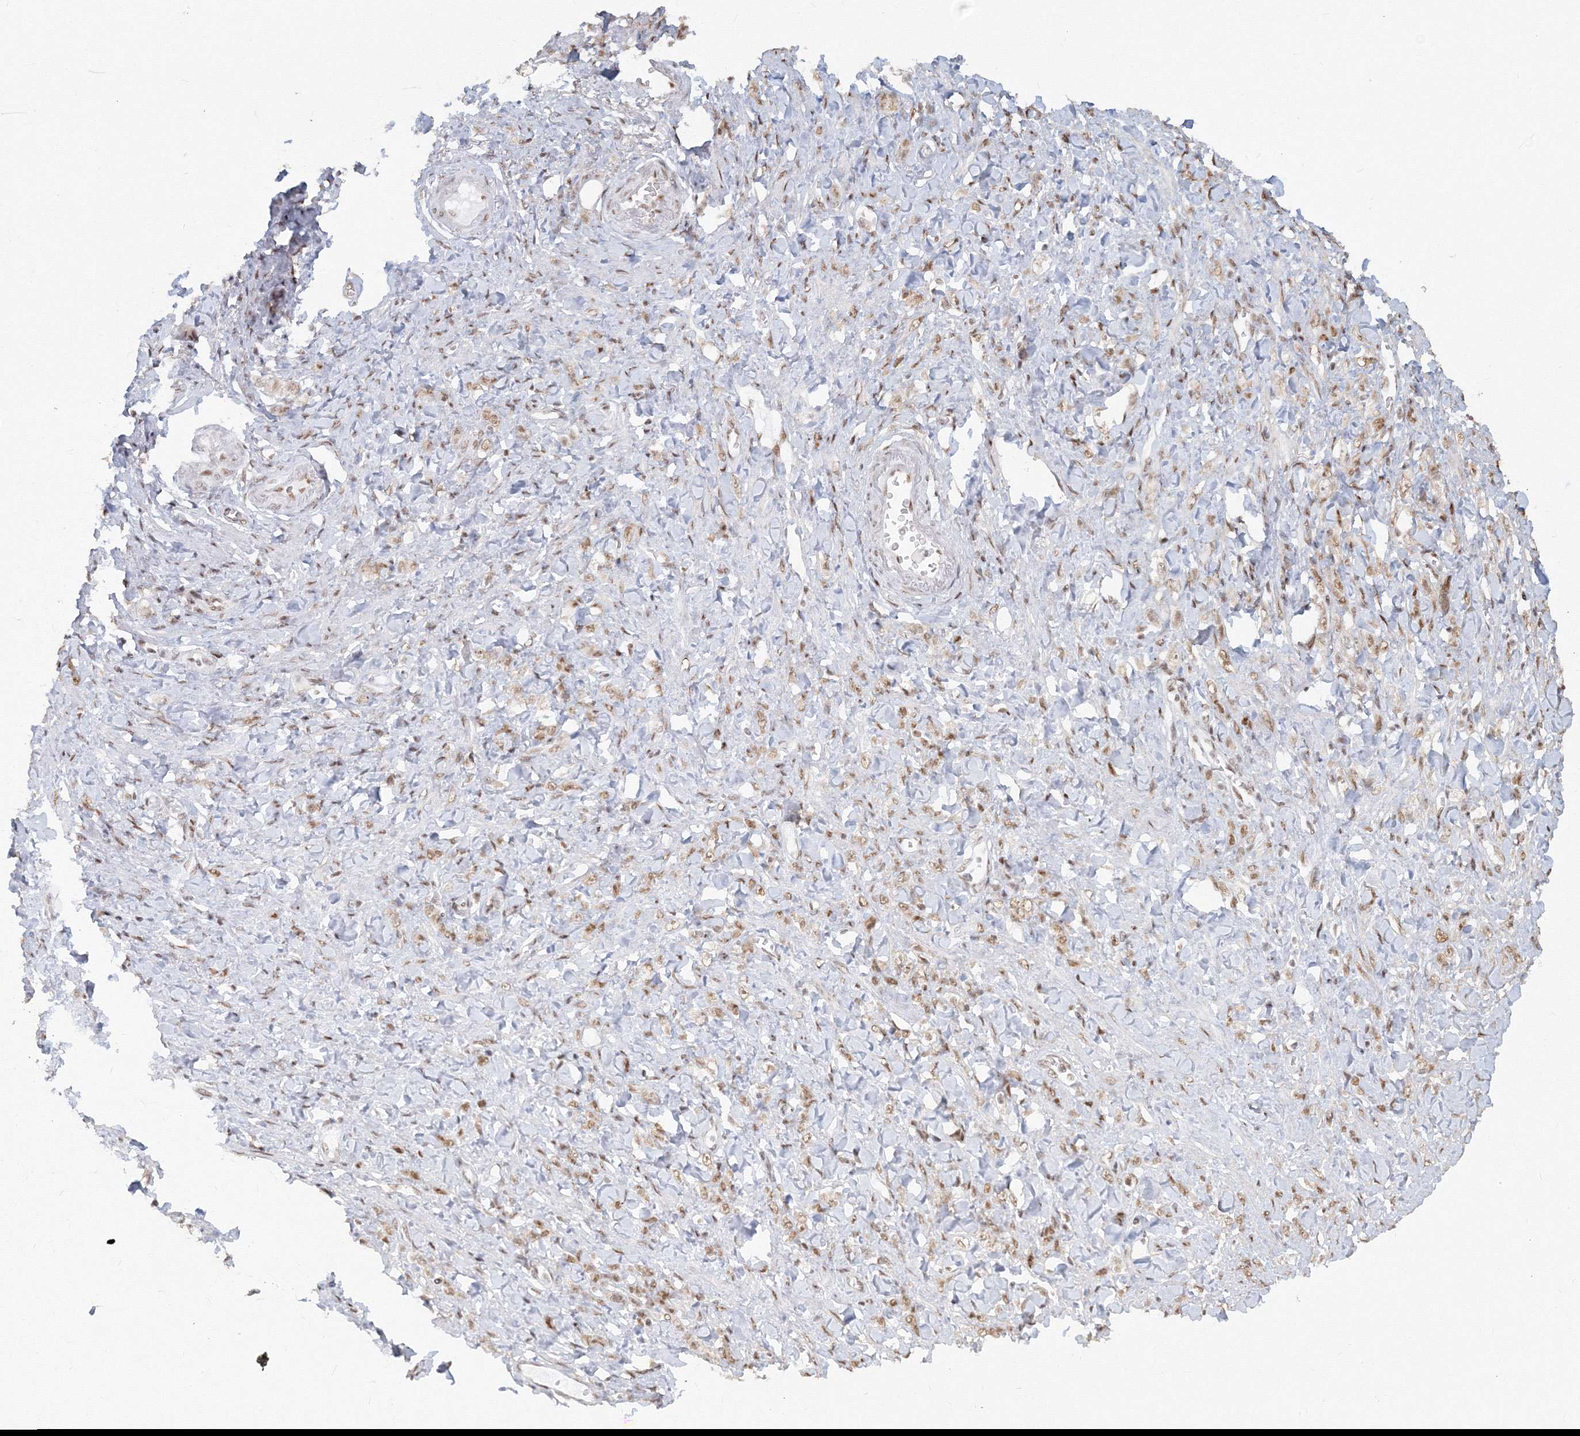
{"staining": {"intensity": "moderate", "quantity": ">75%", "location": "nuclear"}, "tissue": "stomach cancer", "cell_type": "Tumor cells", "image_type": "cancer", "snomed": [{"axis": "morphology", "description": "Normal tissue, NOS"}, {"axis": "morphology", "description": "Adenocarcinoma, NOS"}, {"axis": "topography", "description": "Stomach"}], "caption": "This is a micrograph of immunohistochemistry staining of adenocarcinoma (stomach), which shows moderate staining in the nuclear of tumor cells.", "gene": "PPP4R2", "patient": {"sex": "male", "age": 82}}